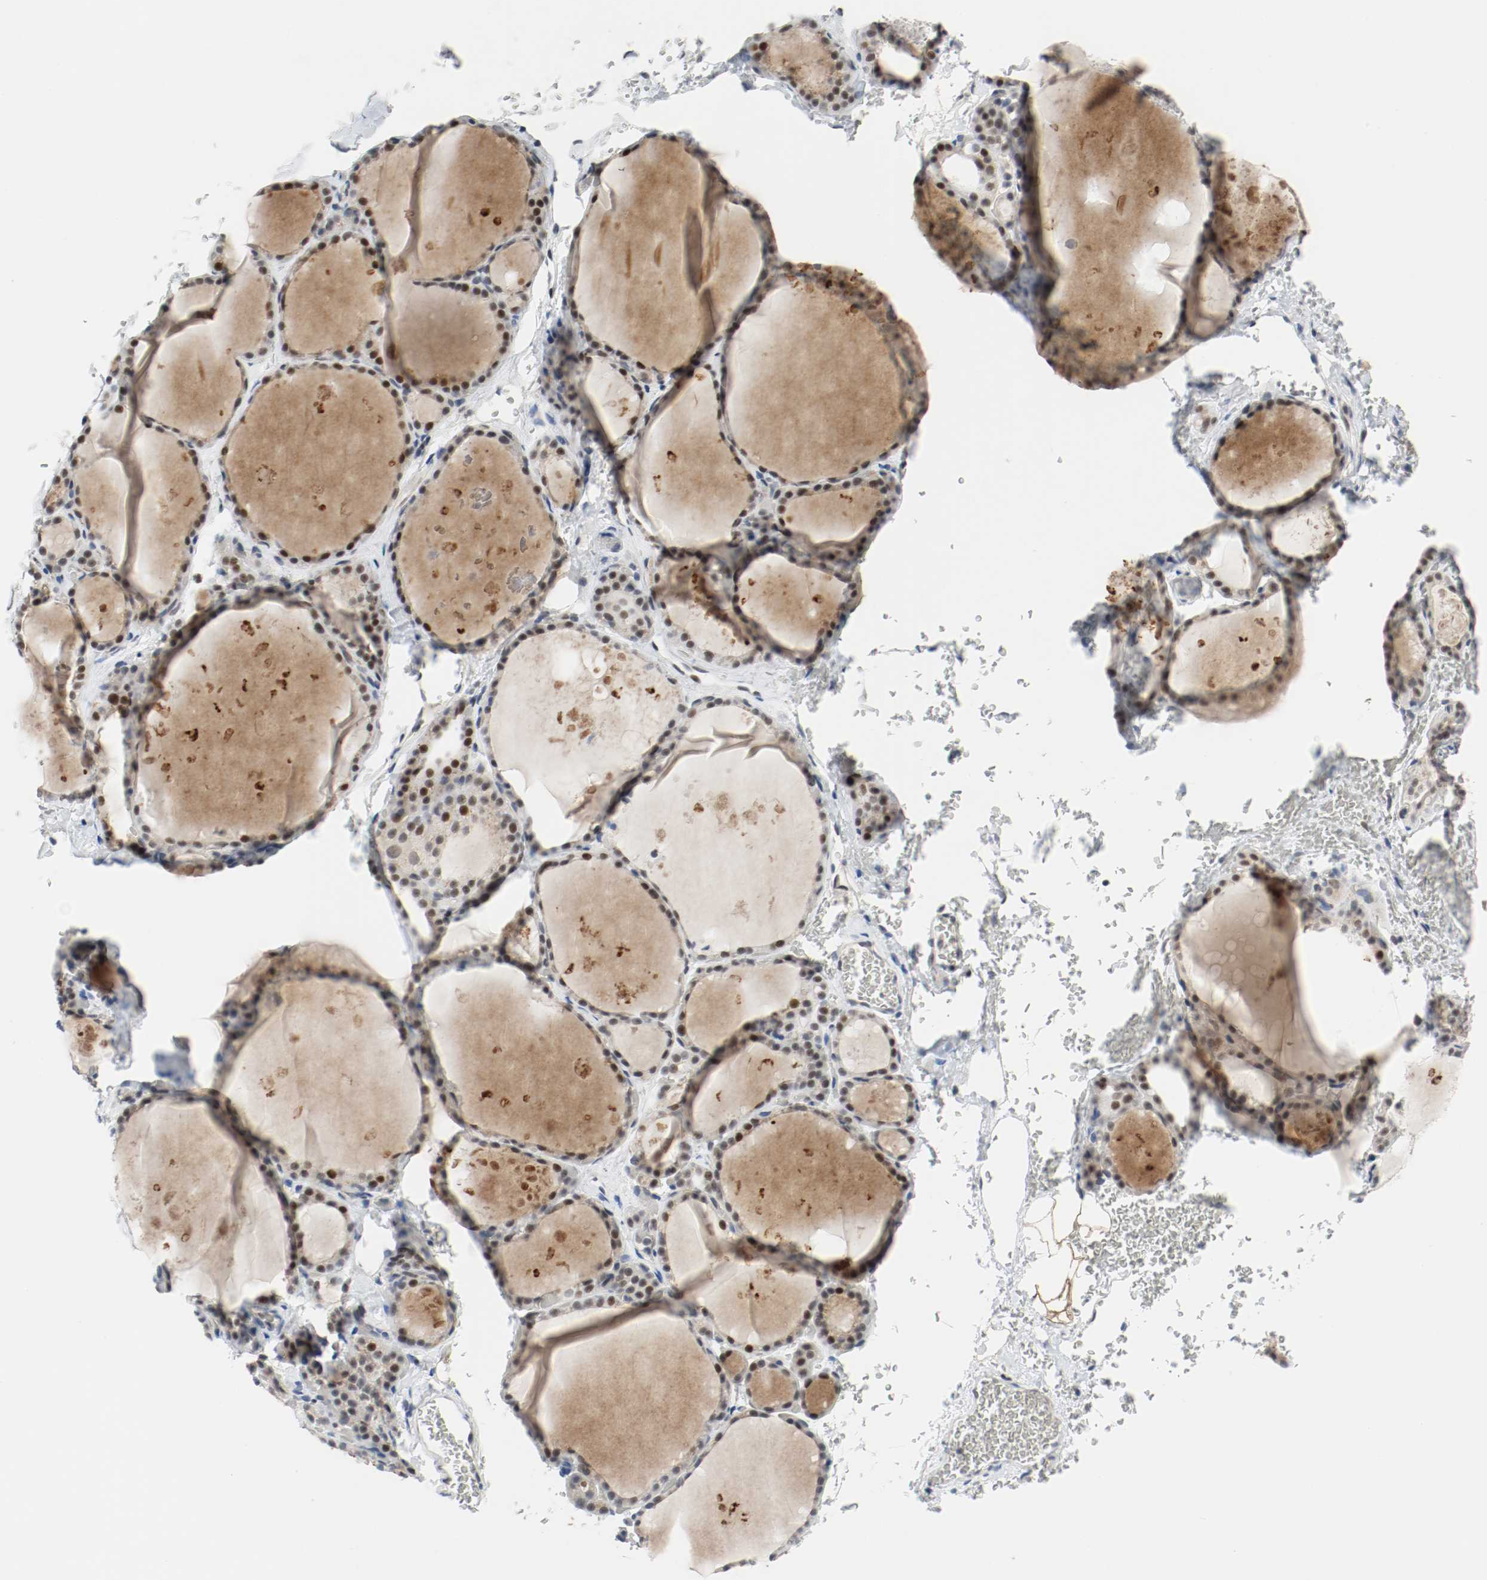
{"staining": {"intensity": "weak", "quantity": "<25%", "location": "nuclear"}, "tissue": "thyroid gland", "cell_type": "Glandular cells", "image_type": "normal", "snomed": [{"axis": "morphology", "description": "Normal tissue, NOS"}, {"axis": "topography", "description": "Thyroid gland"}], "caption": "This is an IHC image of unremarkable human thyroid gland. There is no staining in glandular cells.", "gene": "ASH1L", "patient": {"sex": "male", "age": 61}}